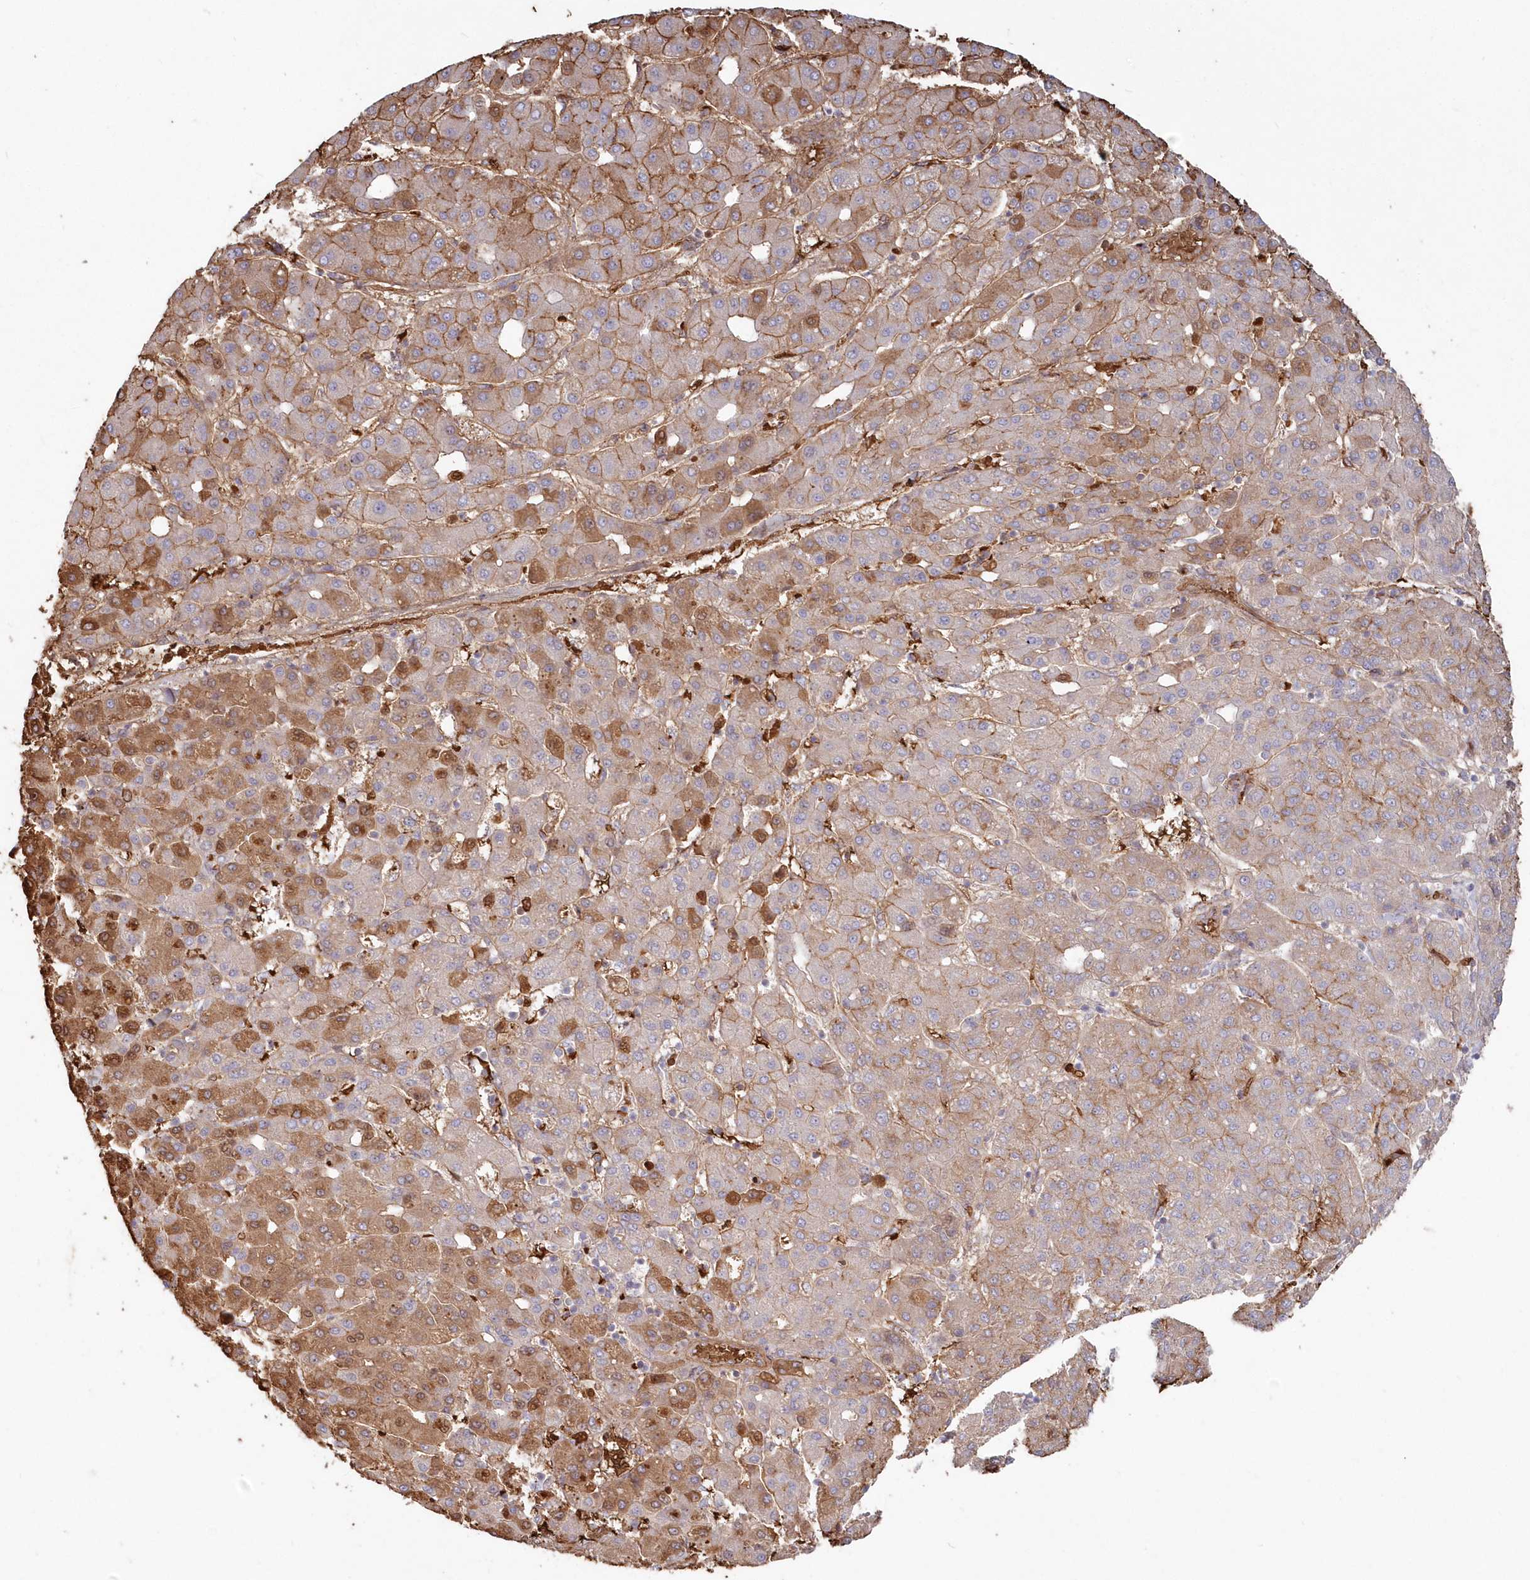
{"staining": {"intensity": "moderate", "quantity": "25%-75%", "location": "cytoplasmic/membranous"}, "tissue": "liver cancer", "cell_type": "Tumor cells", "image_type": "cancer", "snomed": [{"axis": "morphology", "description": "Carcinoma, Hepatocellular, NOS"}, {"axis": "topography", "description": "Liver"}], "caption": "DAB immunohistochemical staining of human hepatocellular carcinoma (liver) shows moderate cytoplasmic/membranous protein staining in approximately 25%-75% of tumor cells.", "gene": "SERINC1", "patient": {"sex": "male", "age": 65}}